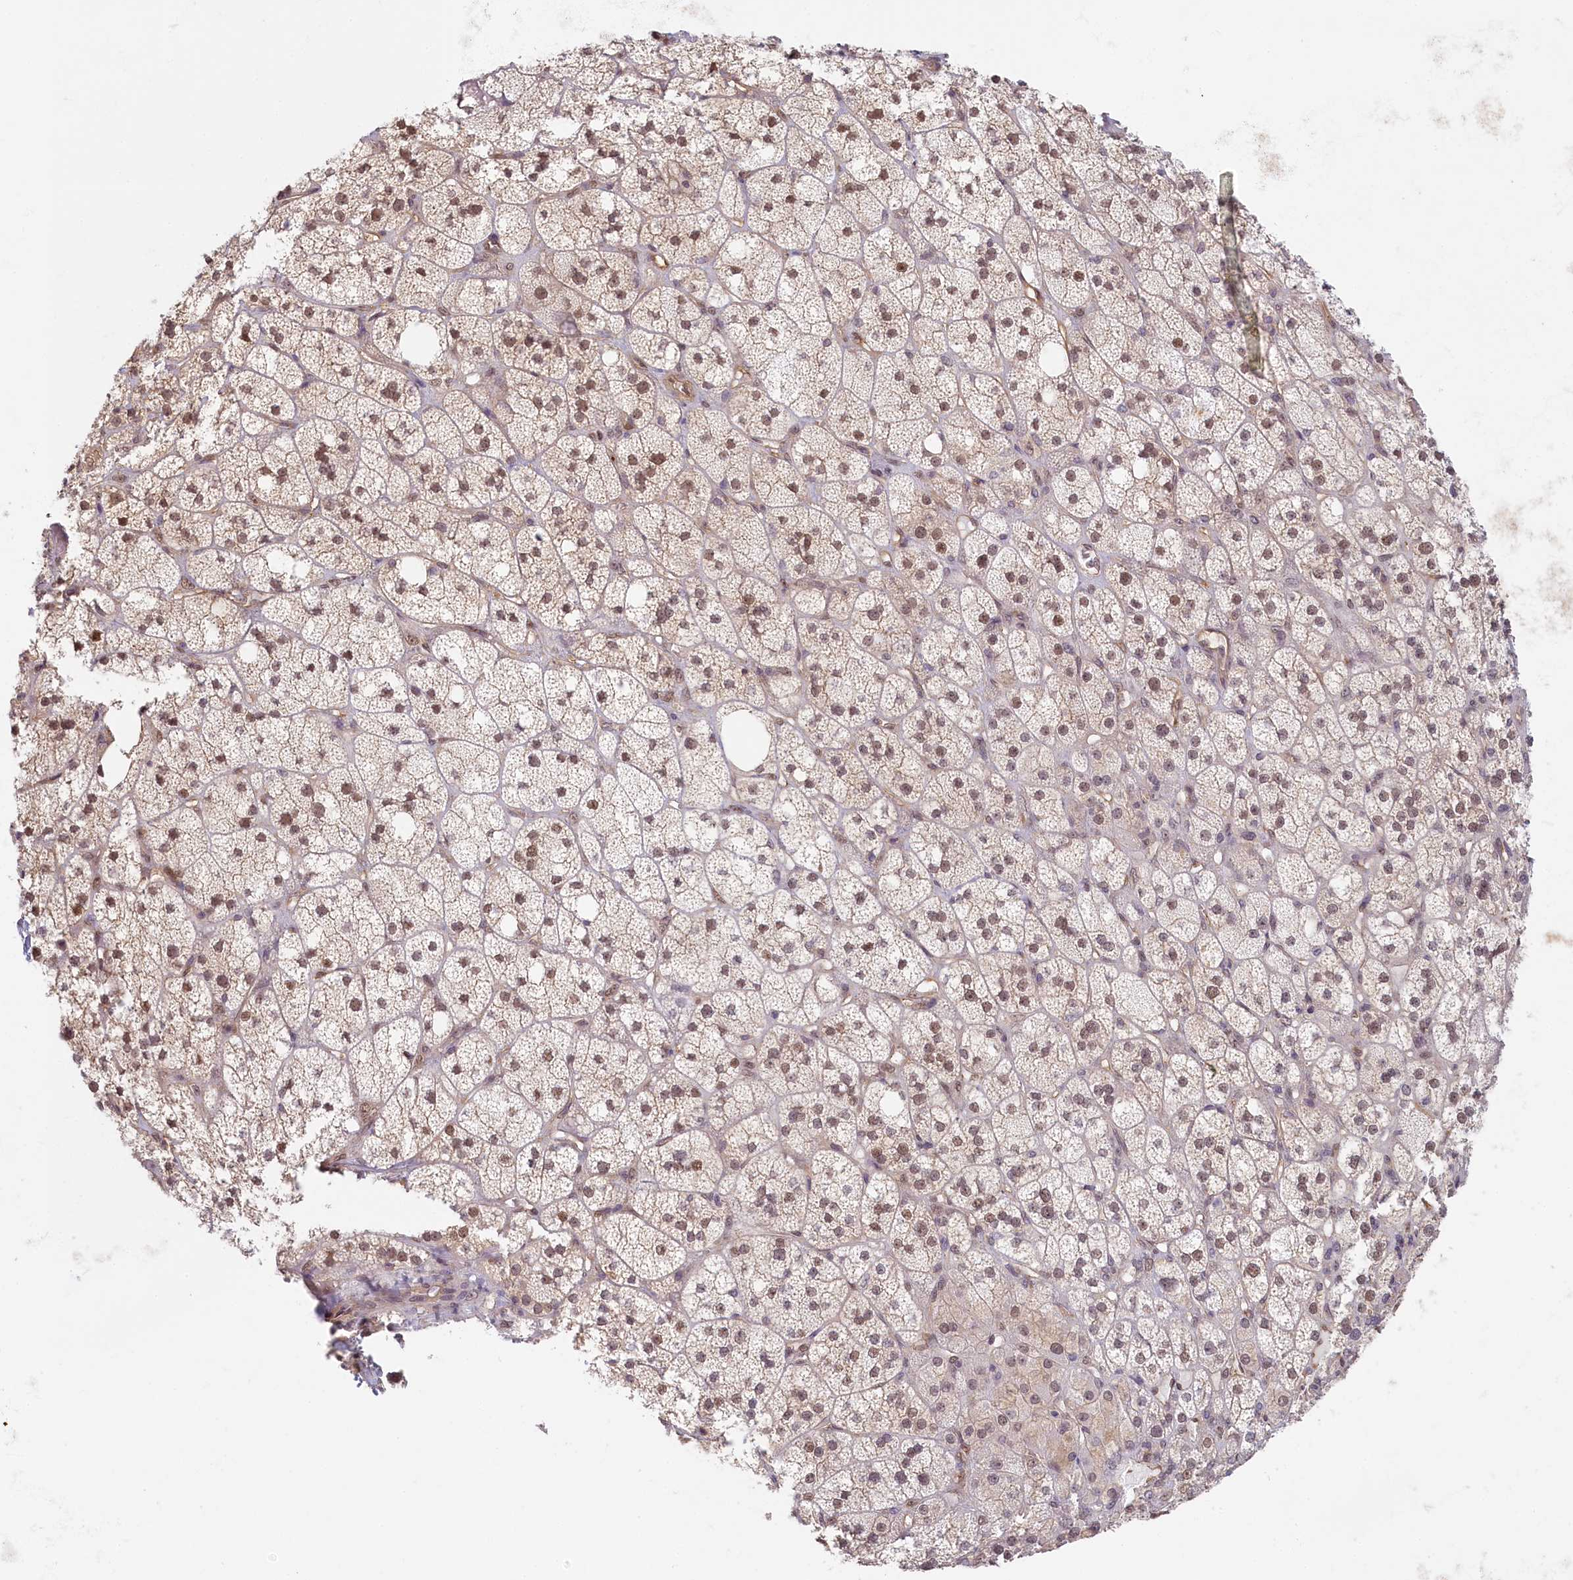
{"staining": {"intensity": "moderate", "quantity": "25%-75%", "location": "nuclear"}, "tissue": "adrenal gland", "cell_type": "Glandular cells", "image_type": "normal", "snomed": [{"axis": "morphology", "description": "Normal tissue, NOS"}, {"axis": "topography", "description": "Adrenal gland"}], "caption": "Adrenal gland was stained to show a protein in brown. There is medium levels of moderate nuclear staining in approximately 25%-75% of glandular cells. The staining is performed using DAB brown chromogen to label protein expression. The nuclei are counter-stained blue using hematoxylin.", "gene": "C19orf44", "patient": {"sex": "male", "age": 61}}